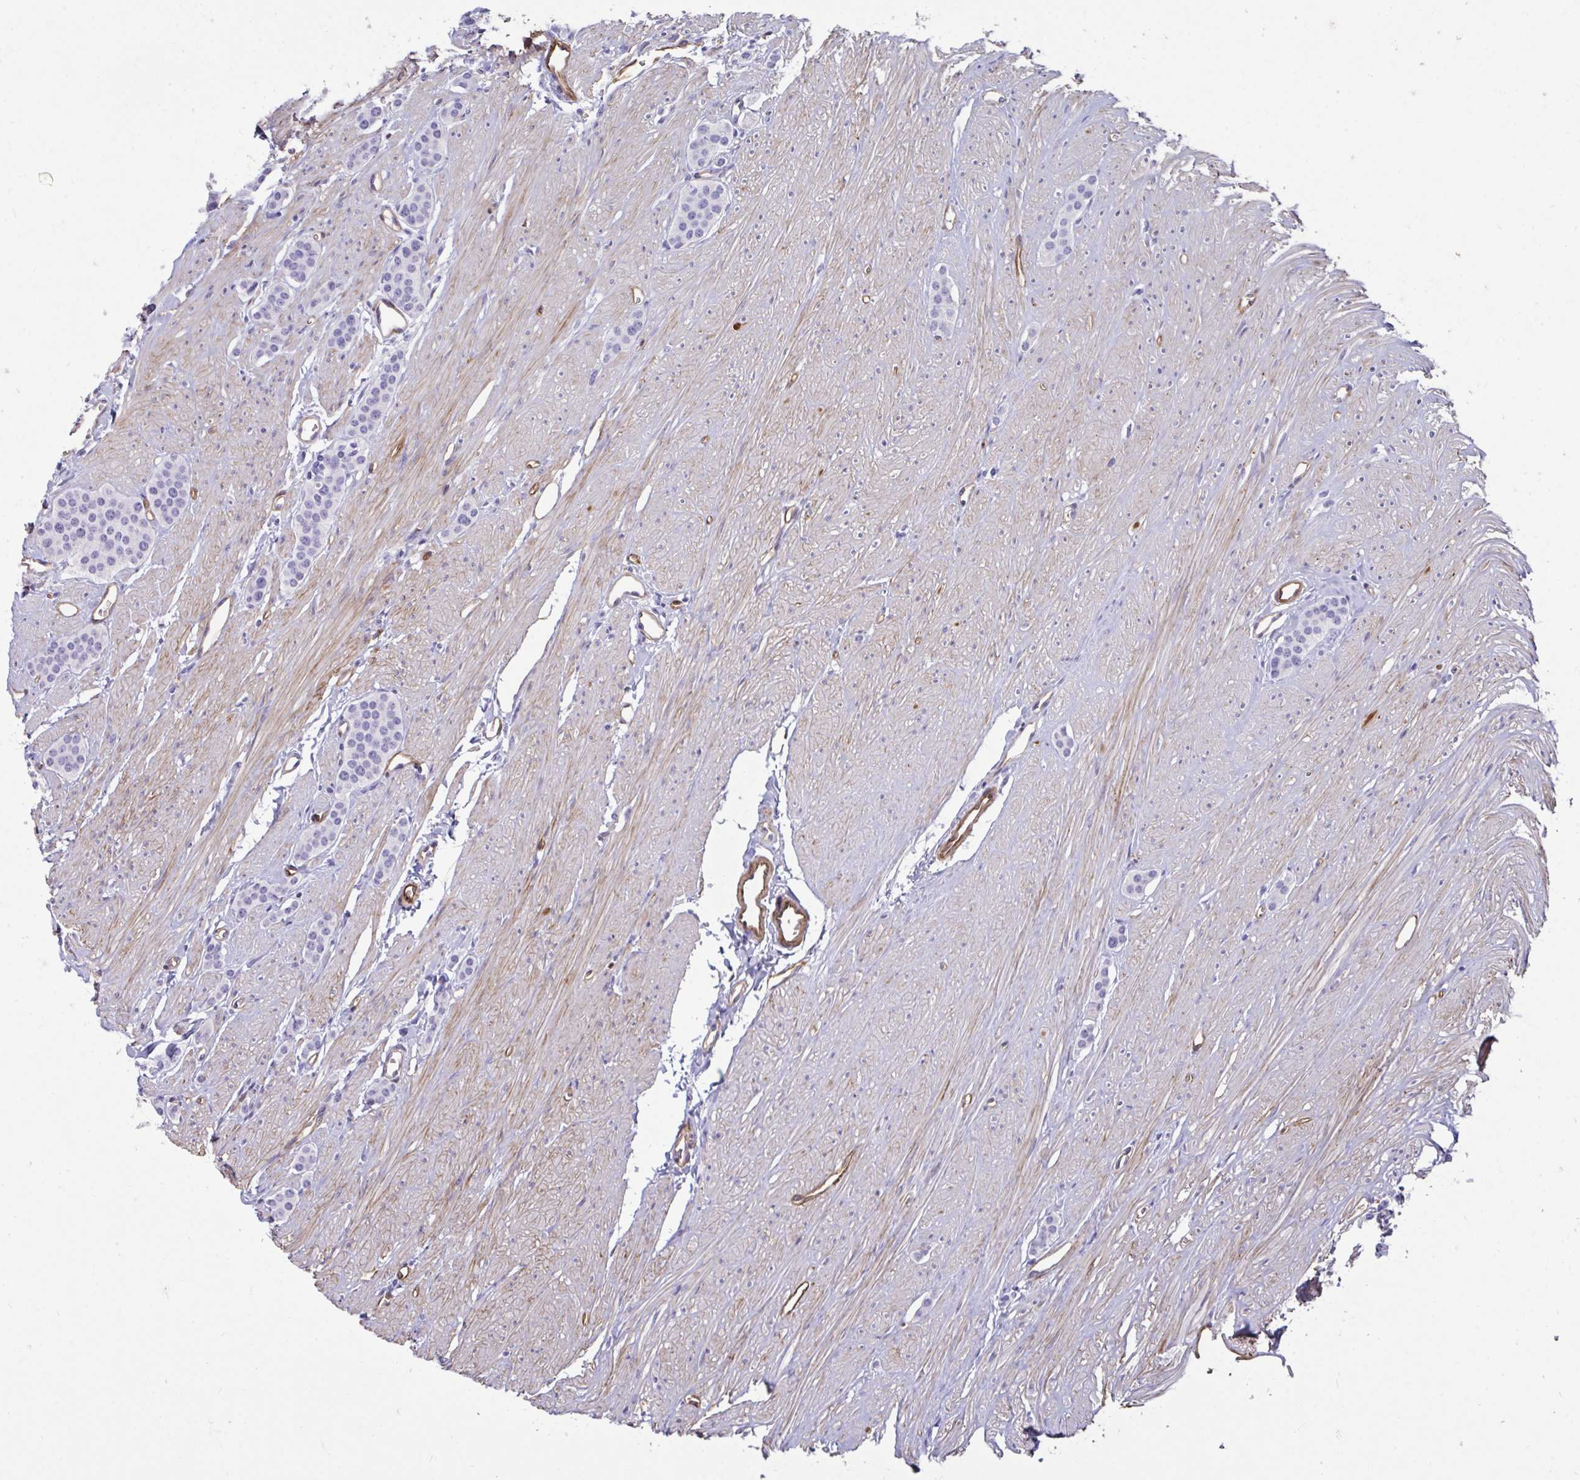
{"staining": {"intensity": "negative", "quantity": "none", "location": "none"}, "tissue": "carcinoid", "cell_type": "Tumor cells", "image_type": "cancer", "snomed": [{"axis": "morphology", "description": "Carcinoid, malignant, NOS"}, {"axis": "topography", "description": "Small intestine"}], "caption": "Malignant carcinoid was stained to show a protein in brown. There is no significant staining in tumor cells.", "gene": "UBL3", "patient": {"sex": "male", "age": 60}}